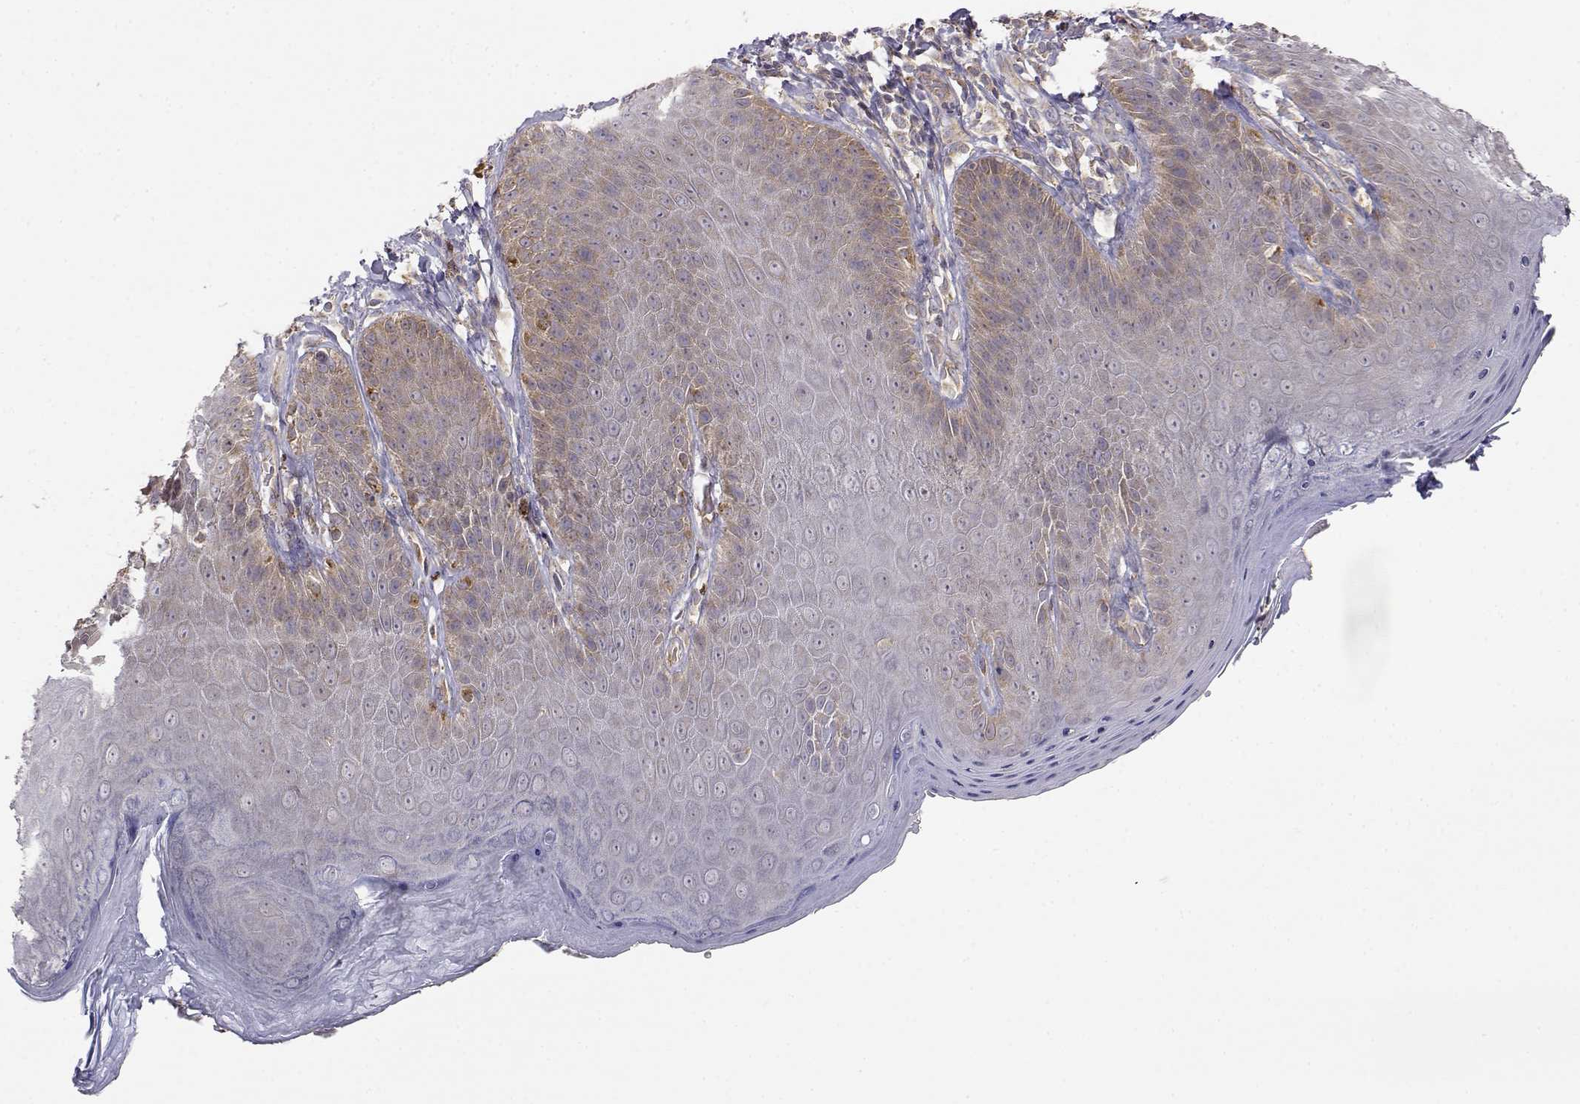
{"staining": {"intensity": "weak", "quantity": "<25%", "location": "cytoplasmic/membranous"}, "tissue": "skin", "cell_type": "Epidermal cells", "image_type": "normal", "snomed": [{"axis": "morphology", "description": "Normal tissue, NOS"}, {"axis": "topography", "description": "Anal"}], "caption": "Epidermal cells are negative for brown protein staining in normal skin.", "gene": "PAIP1", "patient": {"sex": "male", "age": 53}}